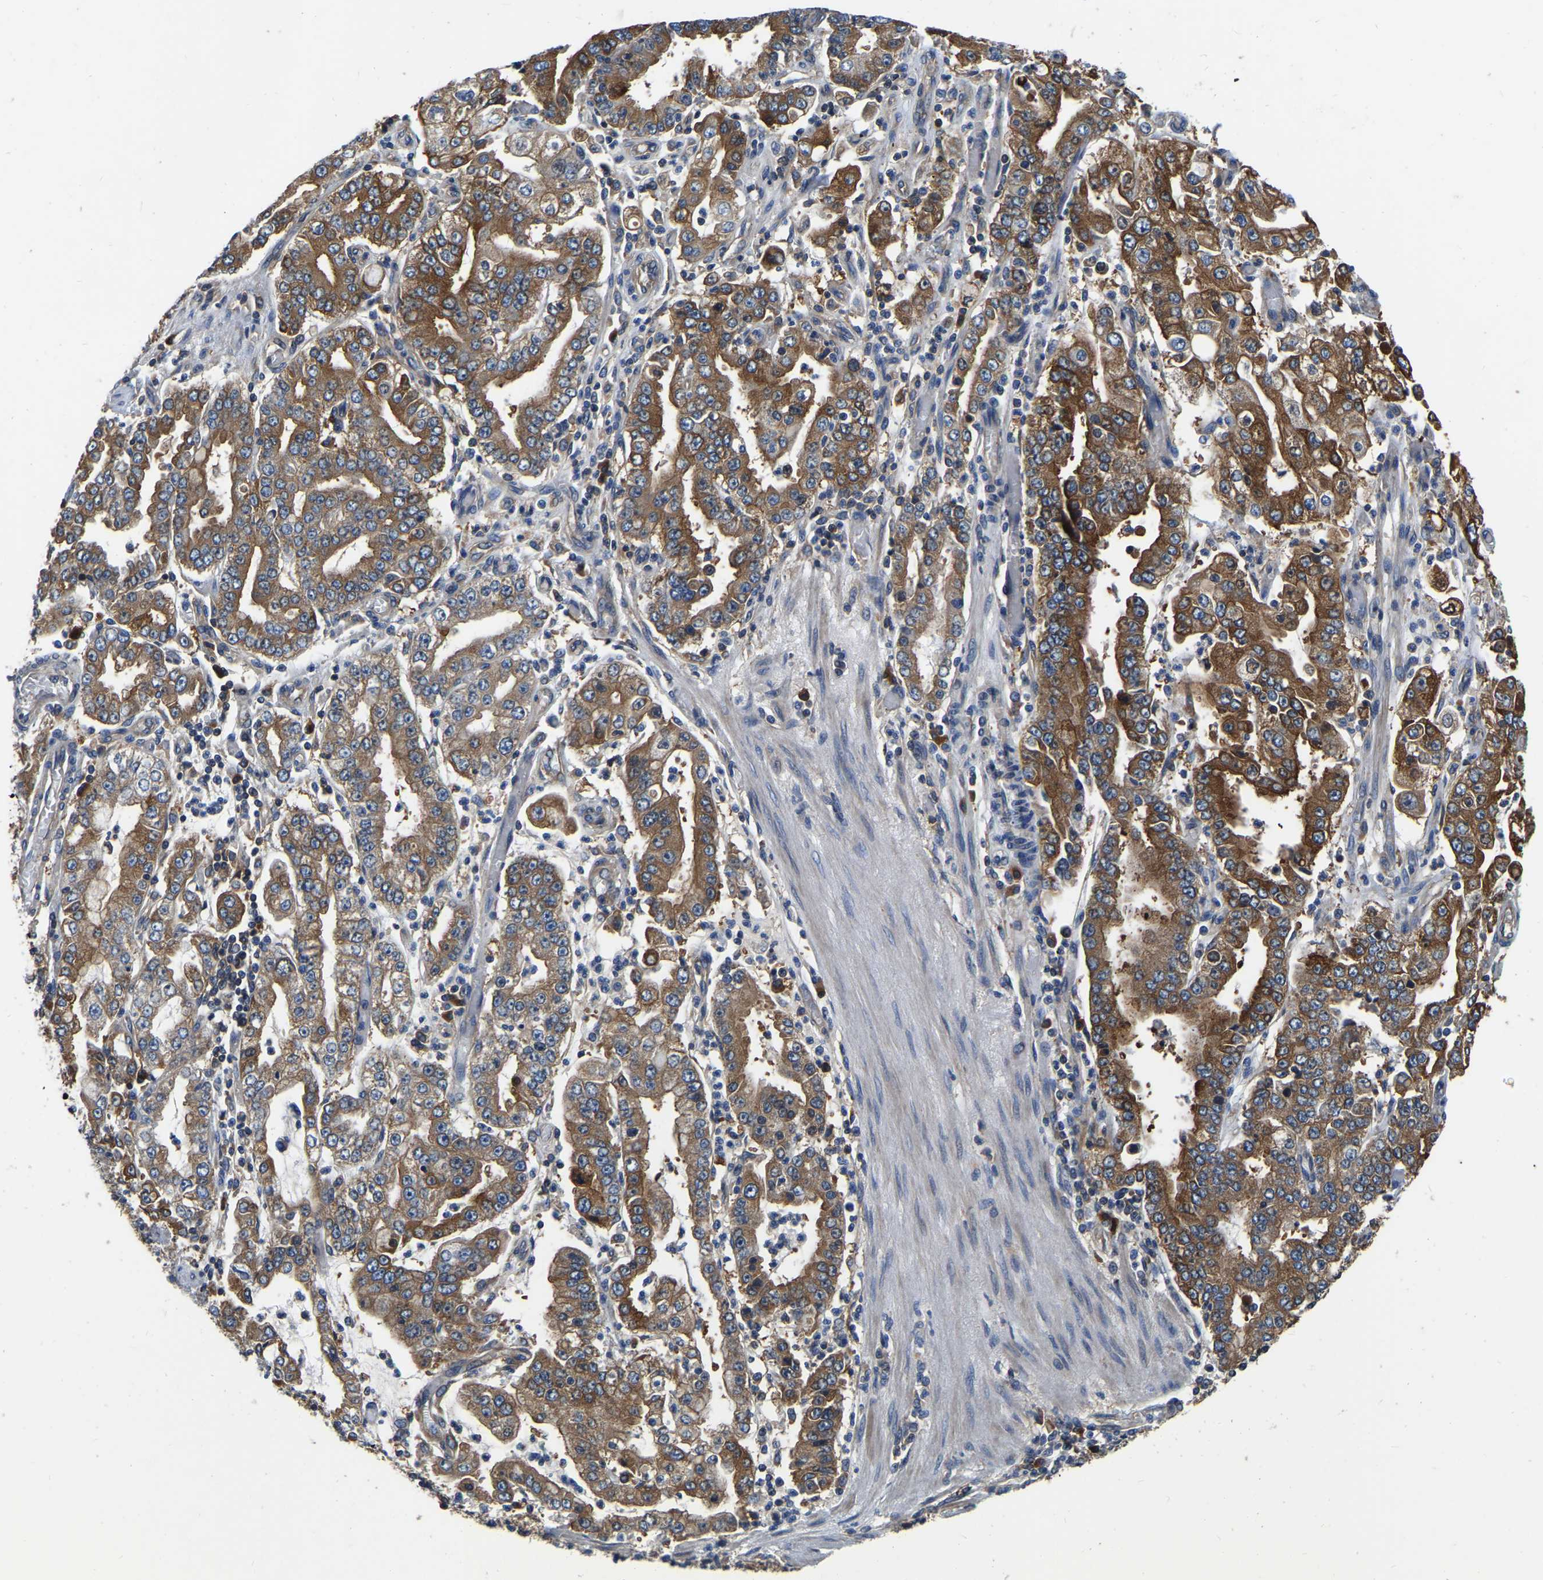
{"staining": {"intensity": "moderate", "quantity": ">75%", "location": "cytoplasmic/membranous"}, "tissue": "stomach cancer", "cell_type": "Tumor cells", "image_type": "cancer", "snomed": [{"axis": "morphology", "description": "Adenocarcinoma, NOS"}, {"axis": "topography", "description": "Stomach"}], "caption": "A histopathology image of stomach cancer stained for a protein exhibits moderate cytoplasmic/membranous brown staining in tumor cells. Using DAB (3,3'-diaminobenzidine) (brown) and hematoxylin (blue) stains, captured at high magnification using brightfield microscopy.", "gene": "GARS1", "patient": {"sex": "male", "age": 76}}